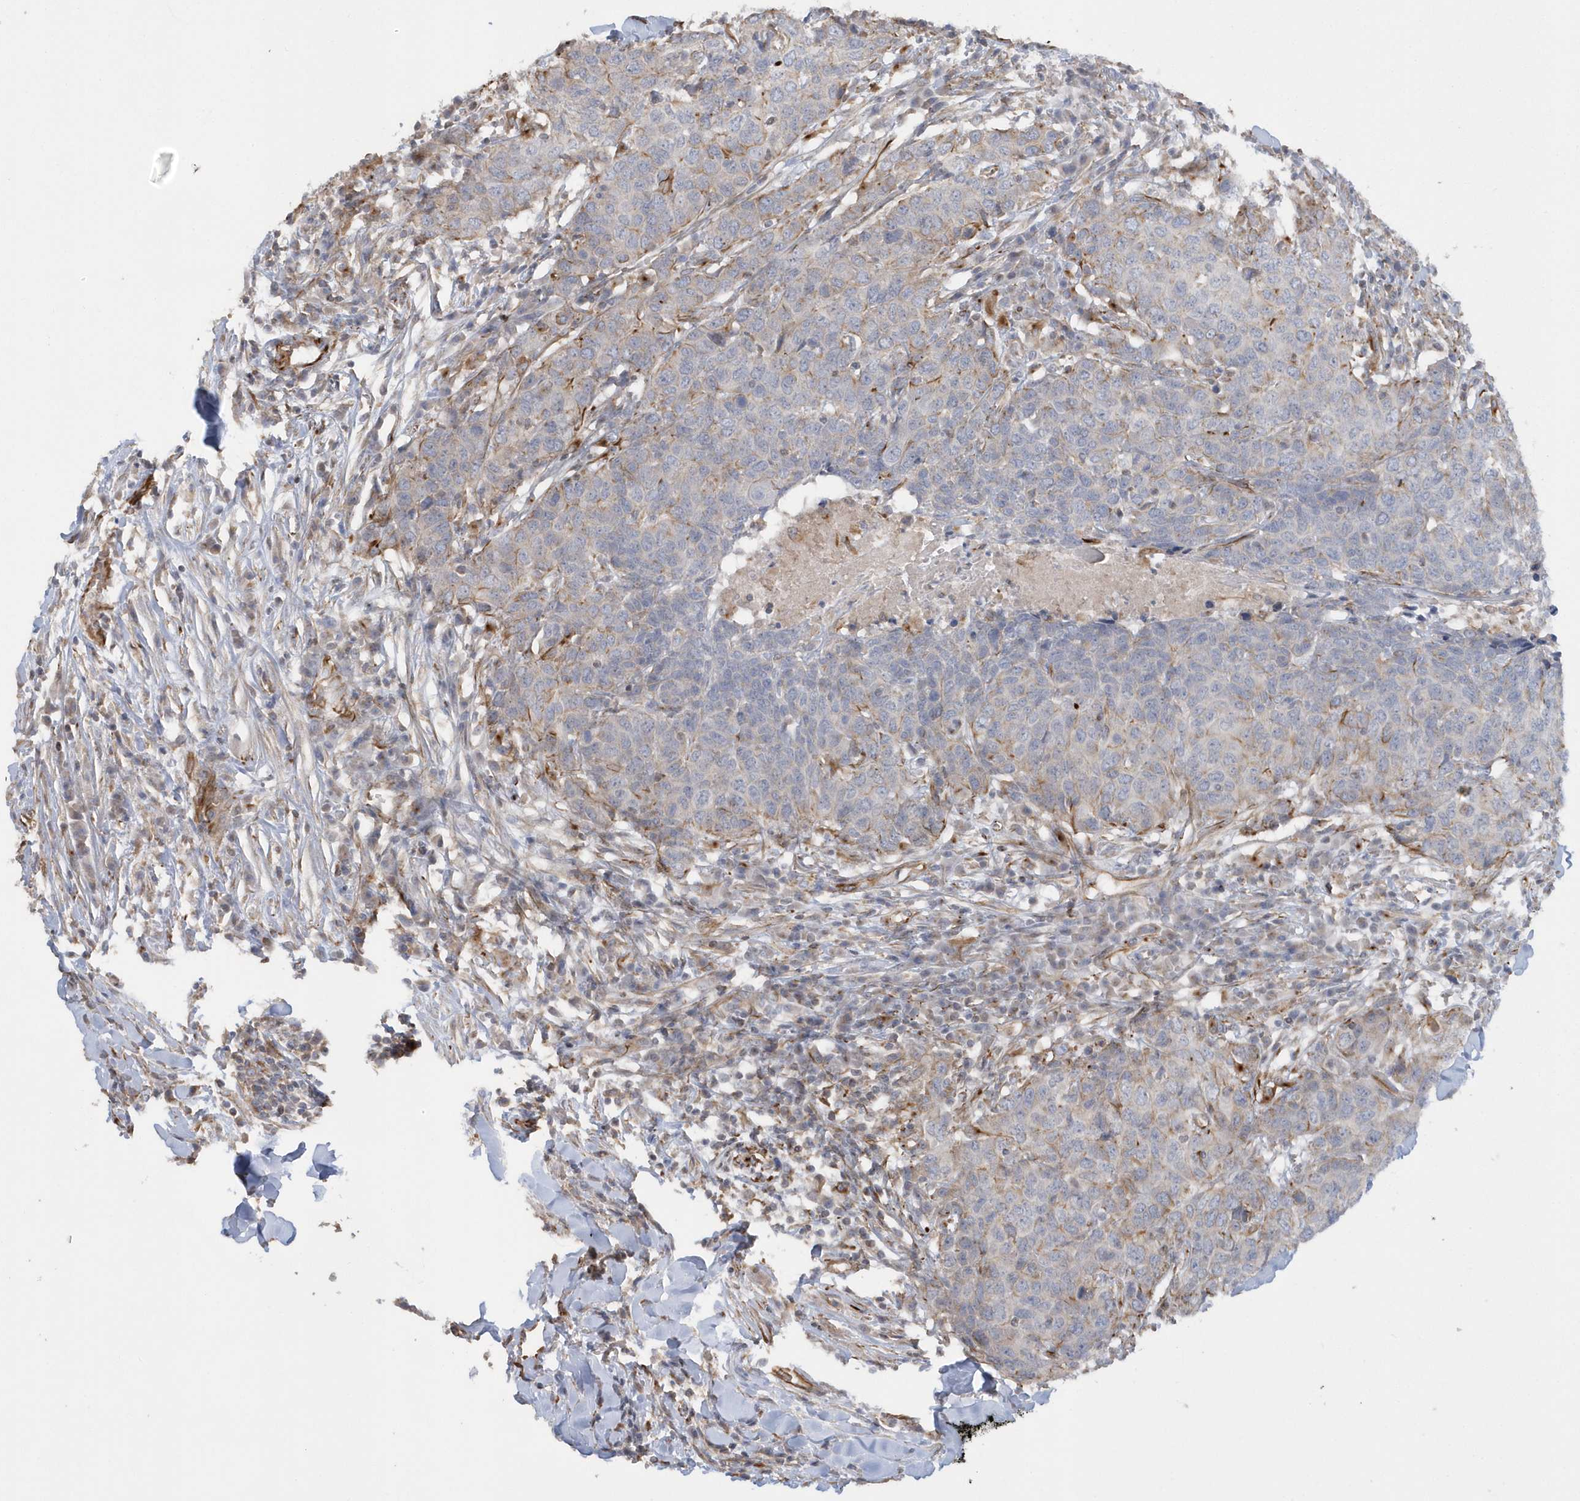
{"staining": {"intensity": "moderate", "quantity": "<25%", "location": "cytoplasmic/membranous"}, "tissue": "head and neck cancer", "cell_type": "Tumor cells", "image_type": "cancer", "snomed": [{"axis": "morphology", "description": "Squamous cell carcinoma, NOS"}, {"axis": "topography", "description": "Head-Neck"}], "caption": "Immunohistochemical staining of human head and neck cancer (squamous cell carcinoma) exhibits low levels of moderate cytoplasmic/membranous staining in approximately <25% of tumor cells.", "gene": "RAB17", "patient": {"sex": "male", "age": 66}}